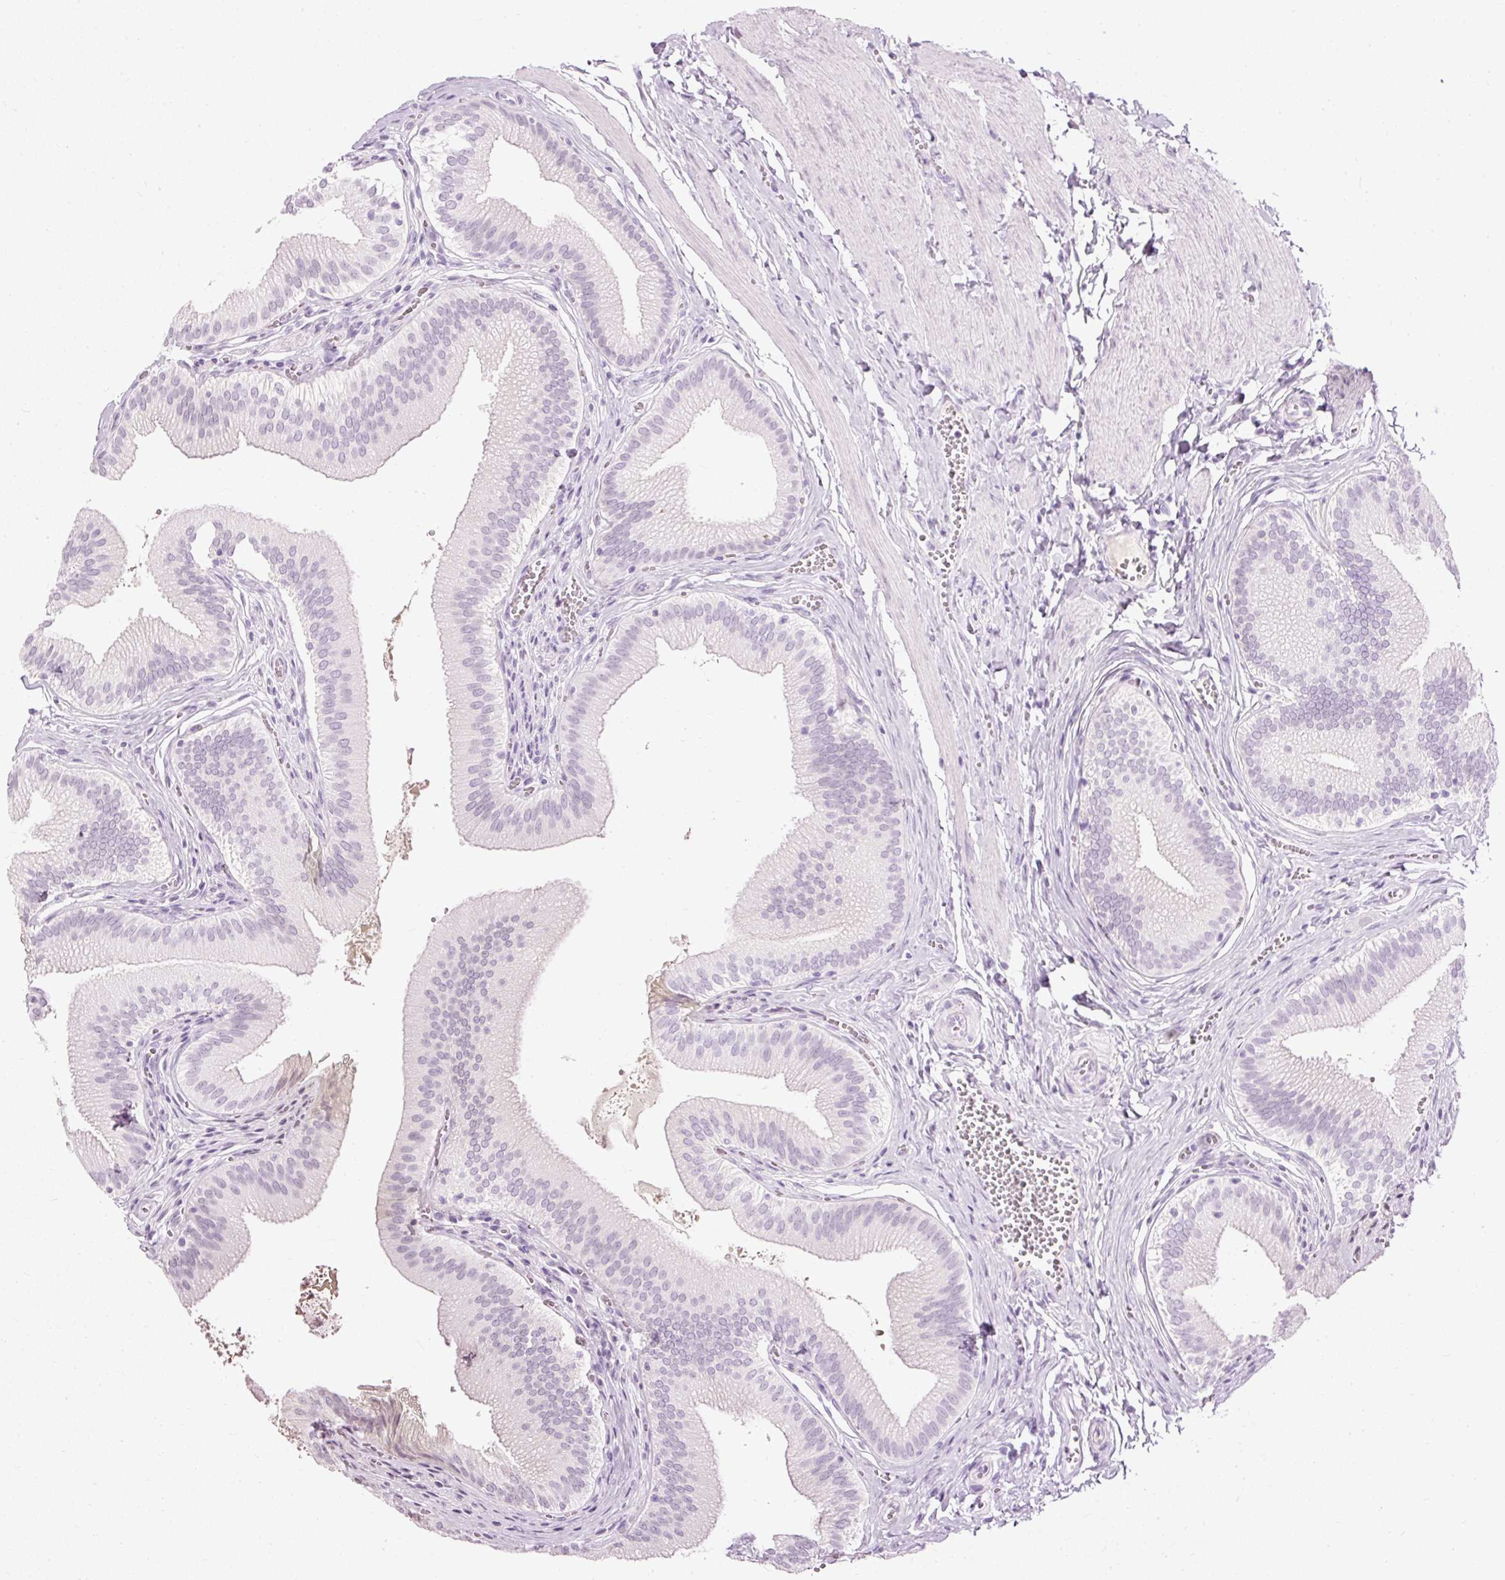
{"staining": {"intensity": "negative", "quantity": "none", "location": "none"}, "tissue": "gallbladder", "cell_type": "Glandular cells", "image_type": "normal", "snomed": [{"axis": "morphology", "description": "Normal tissue, NOS"}, {"axis": "topography", "description": "Gallbladder"}], "caption": "Immunohistochemistry (IHC) image of benign human gallbladder stained for a protein (brown), which exhibits no expression in glandular cells. (Brightfield microscopy of DAB IHC at high magnification).", "gene": "PDE6B", "patient": {"sex": "male", "age": 17}}